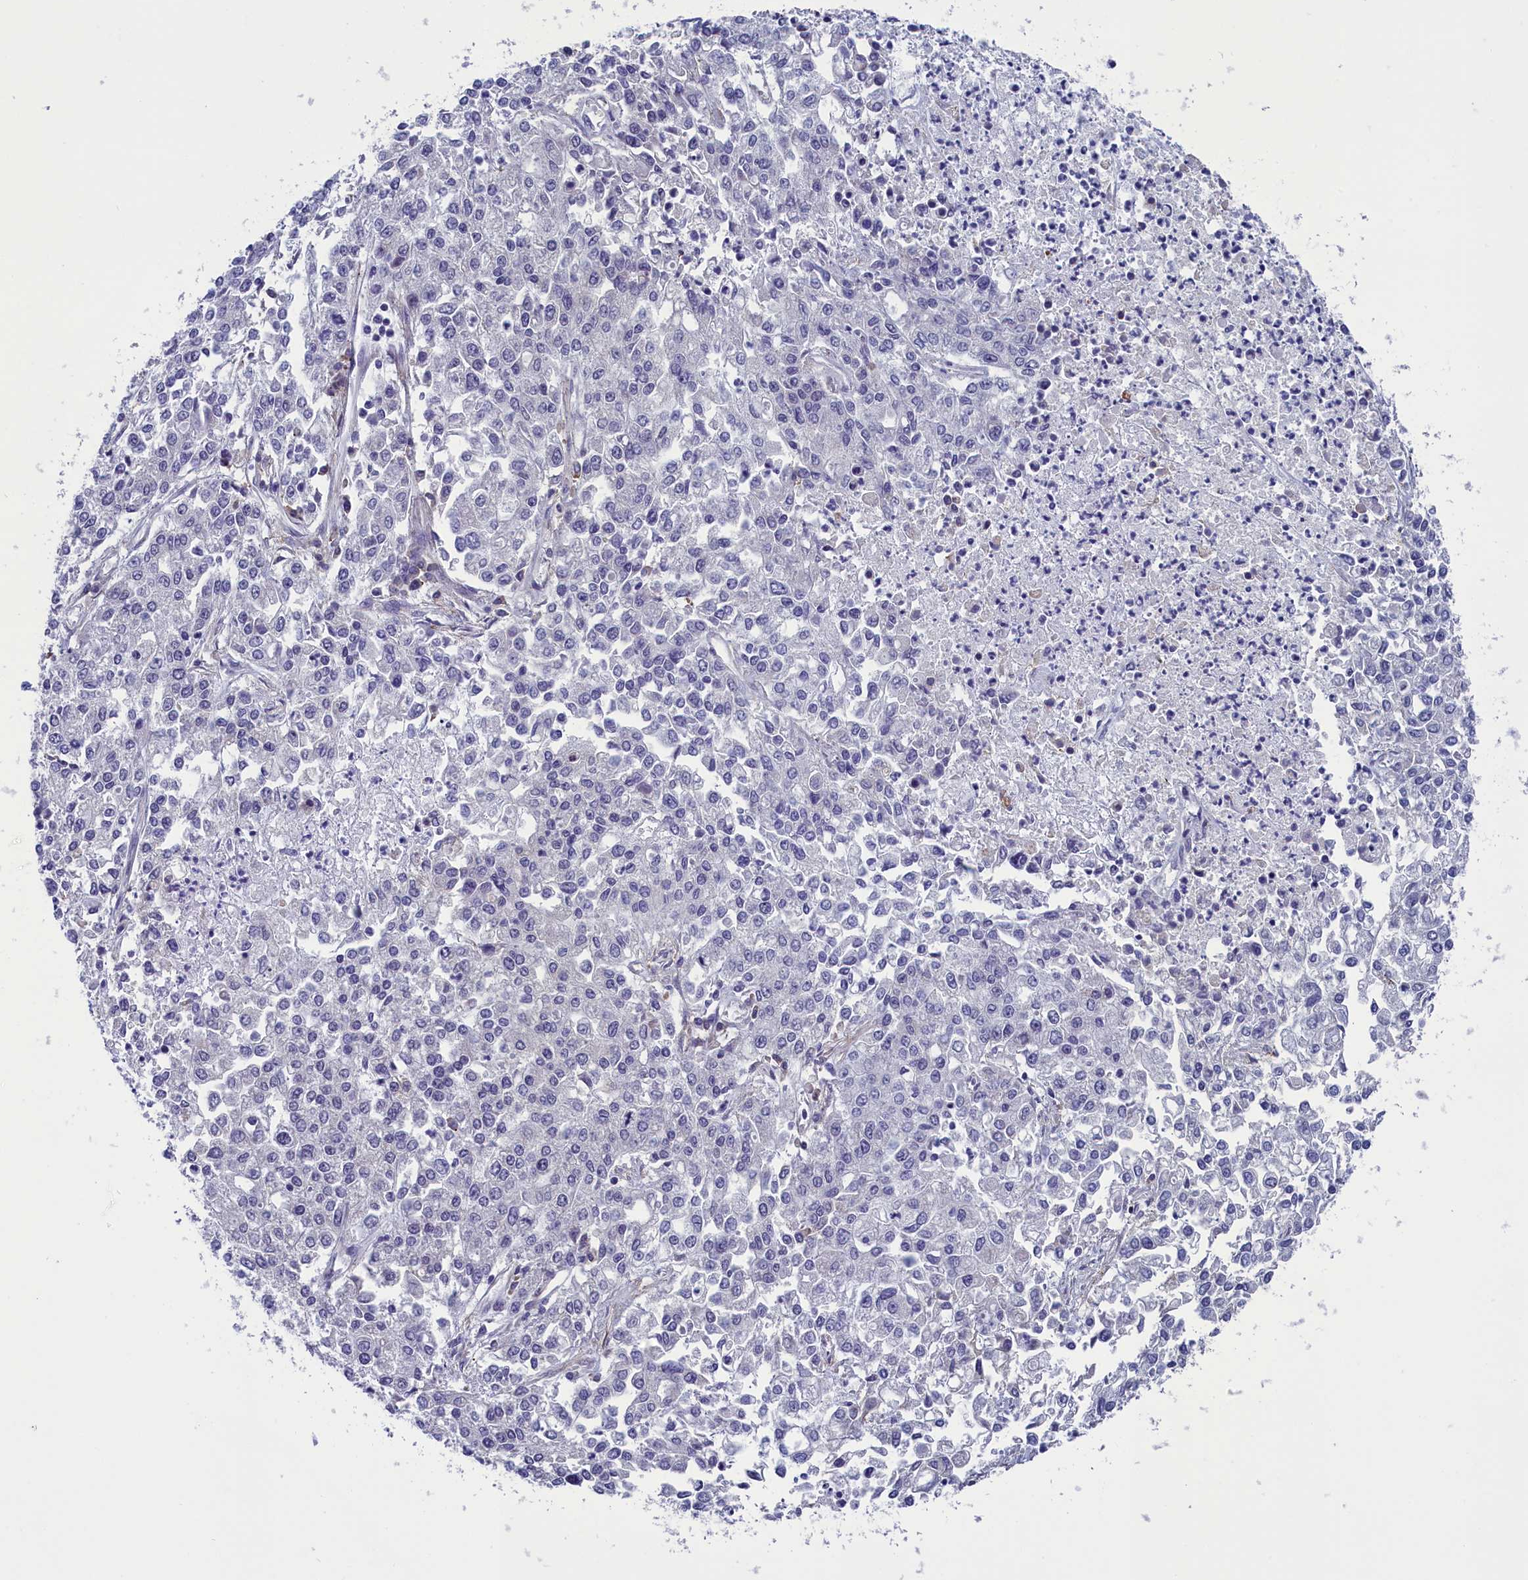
{"staining": {"intensity": "negative", "quantity": "none", "location": "none"}, "tissue": "endometrial cancer", "cell_type": "Tumor cells", "image_type": "cancer", "snomed": [{"axis": "morphology", "description": "Adenocarcinoma, NOS"}, {"axis": "topography", "description": "Endometrium"}], "caption": "Immunohistochemistry (IHC) image of human endometrial adenocarcinoma stained for a protein (brown), which displays no positivity in tumor cells. The staining is performed using DAB brown chromogen with nuclei counter-stained in using hematoxylin.", "gene": "CNEP1R1", "patient": {"sex": "female", "age": 49}}